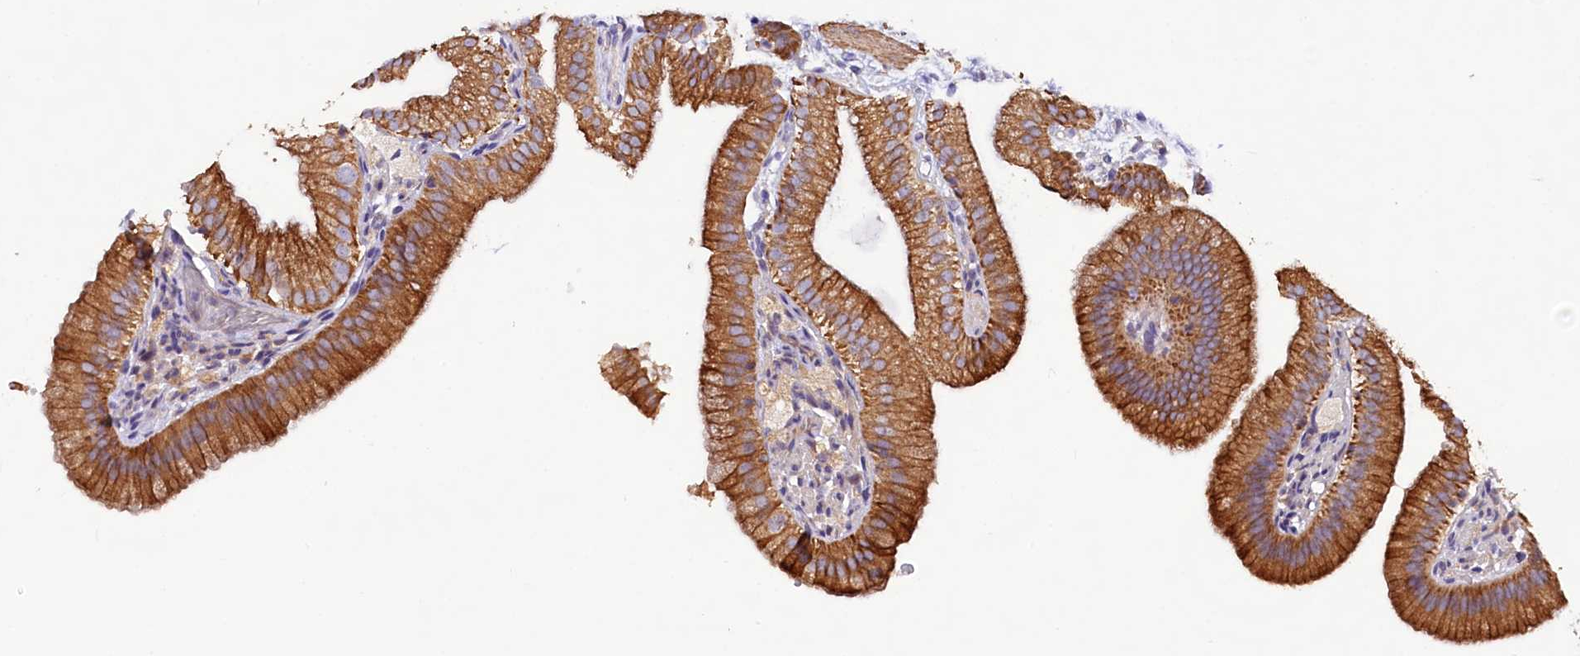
{"staining": {"intensity": "strong", "quantity": ">75%", "location": "cytoplasmic/membranous"}, "tissue": "gallbladder", "cell_type": "Glandular cells", "image_type": "normal", "snomed": [{"axis": "morphology", "description": "Normal tissue, NOS"}, {"axis": "topography", "description": "Gallbladder"}], "caption": "High-magnification brightfield microscopy of normal gallbladder stained with DAB (brown) and counterstained with hematoxylin (blue). glandular cells exhibit strong cytoplasmic/membranous positivity is seen in approximately>75% of cells. The staining was performed using DAB to visualize the protein expression in brown, while the nuclei were stained in blue with hematoxylin (Magnification: 20x).", "gene": "VPS11", "patient": {"sex": "male", "age": 55}}